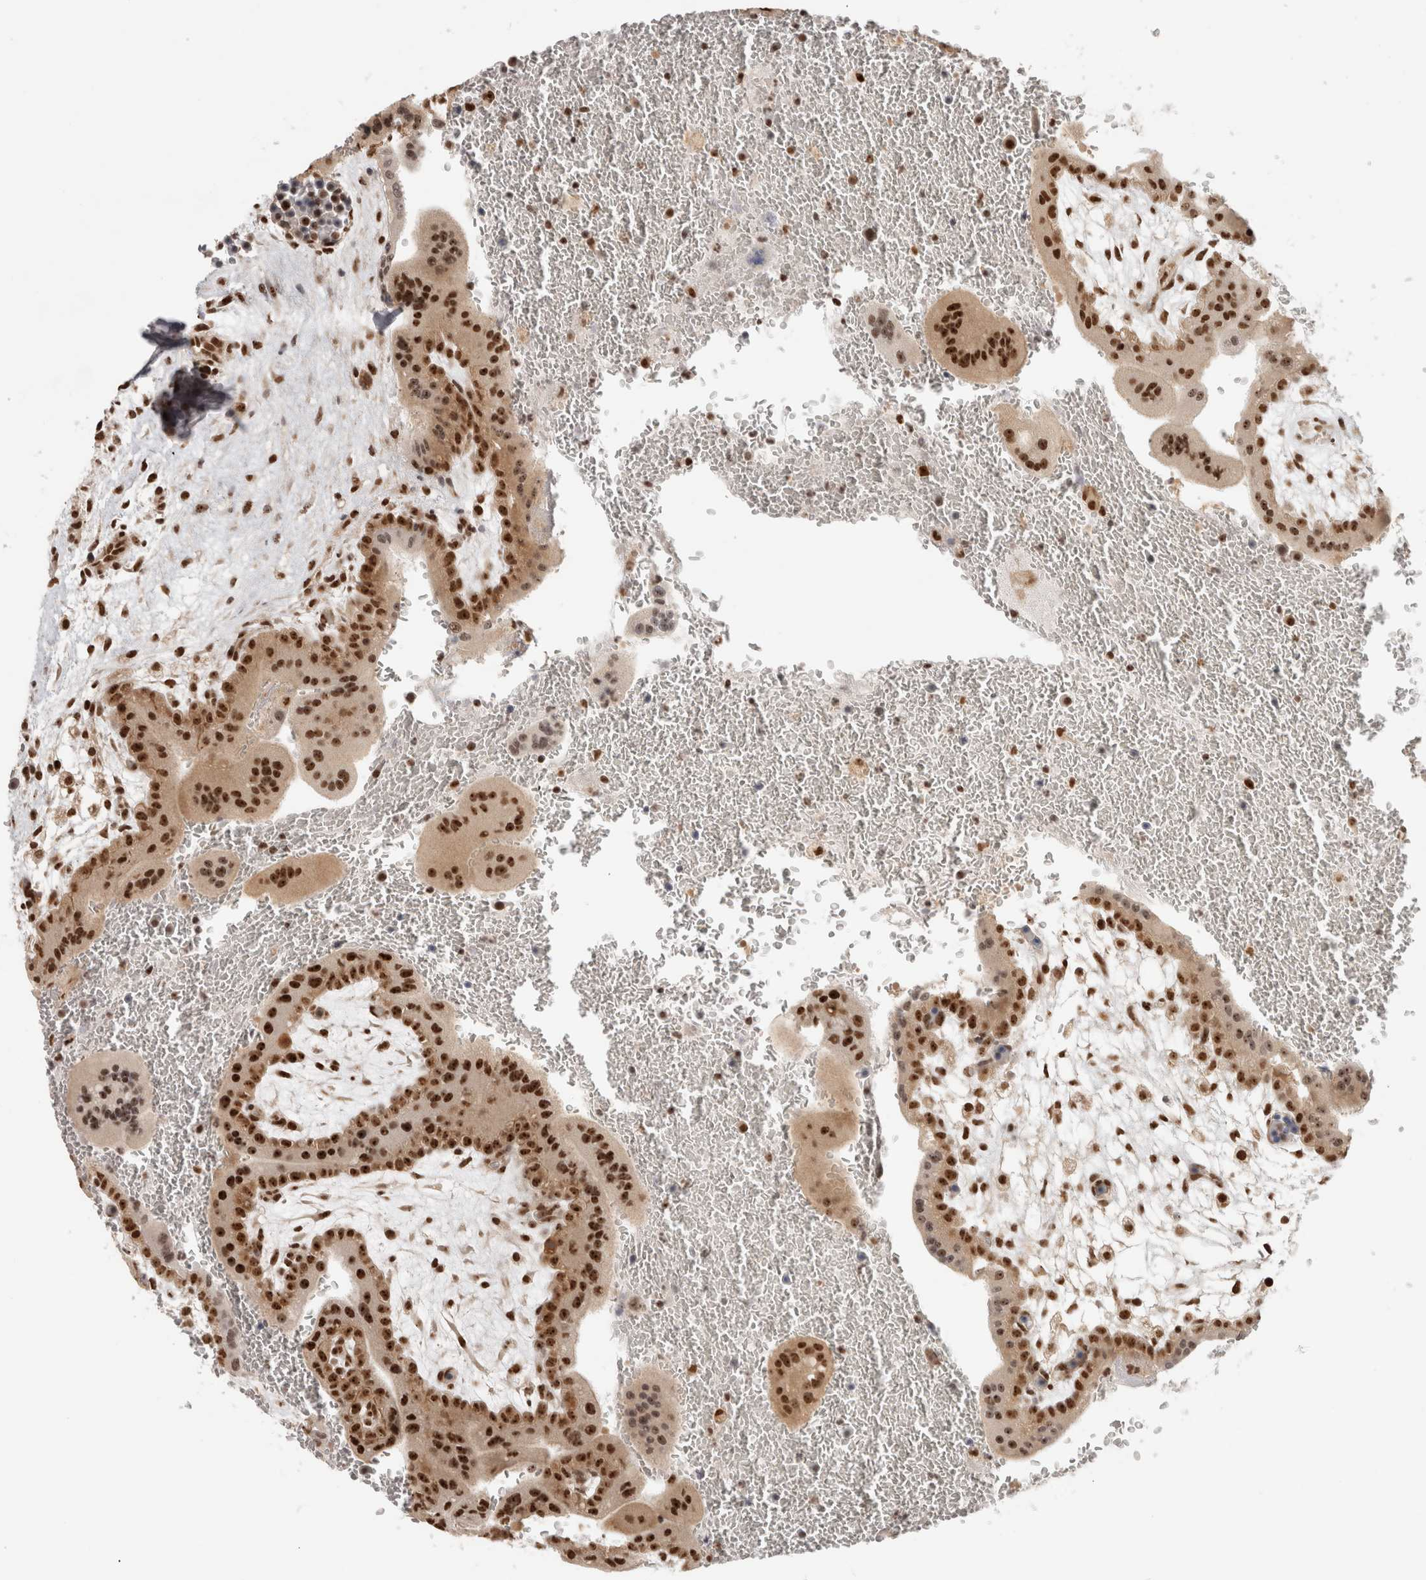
{"staining": {"intensity": "strong", "quantity": ">75%", "location": "cytoplasmic/membranous,nuclear"}, "tissue": "placenta", "cell_type": "Trophoblastic cells", "image_type": "normal", "snomed": [{"axis": "morphology", "description": "Normal tissue, NOS"}, {"axis": "topography", "description": "Placenta"}], "caption": "Protein expression analysis of benign placenta exhibits strong cytoplasmic/membranous,nuclear positivity in about >75% of trophoblastic cells. (DAB (3,3'-diaminobenzidine) IHC, brown staining for protein, blue staining for nuclei).", "gene": "EBNA1BP2", "patient": {"sex": "female", "age": 35}}